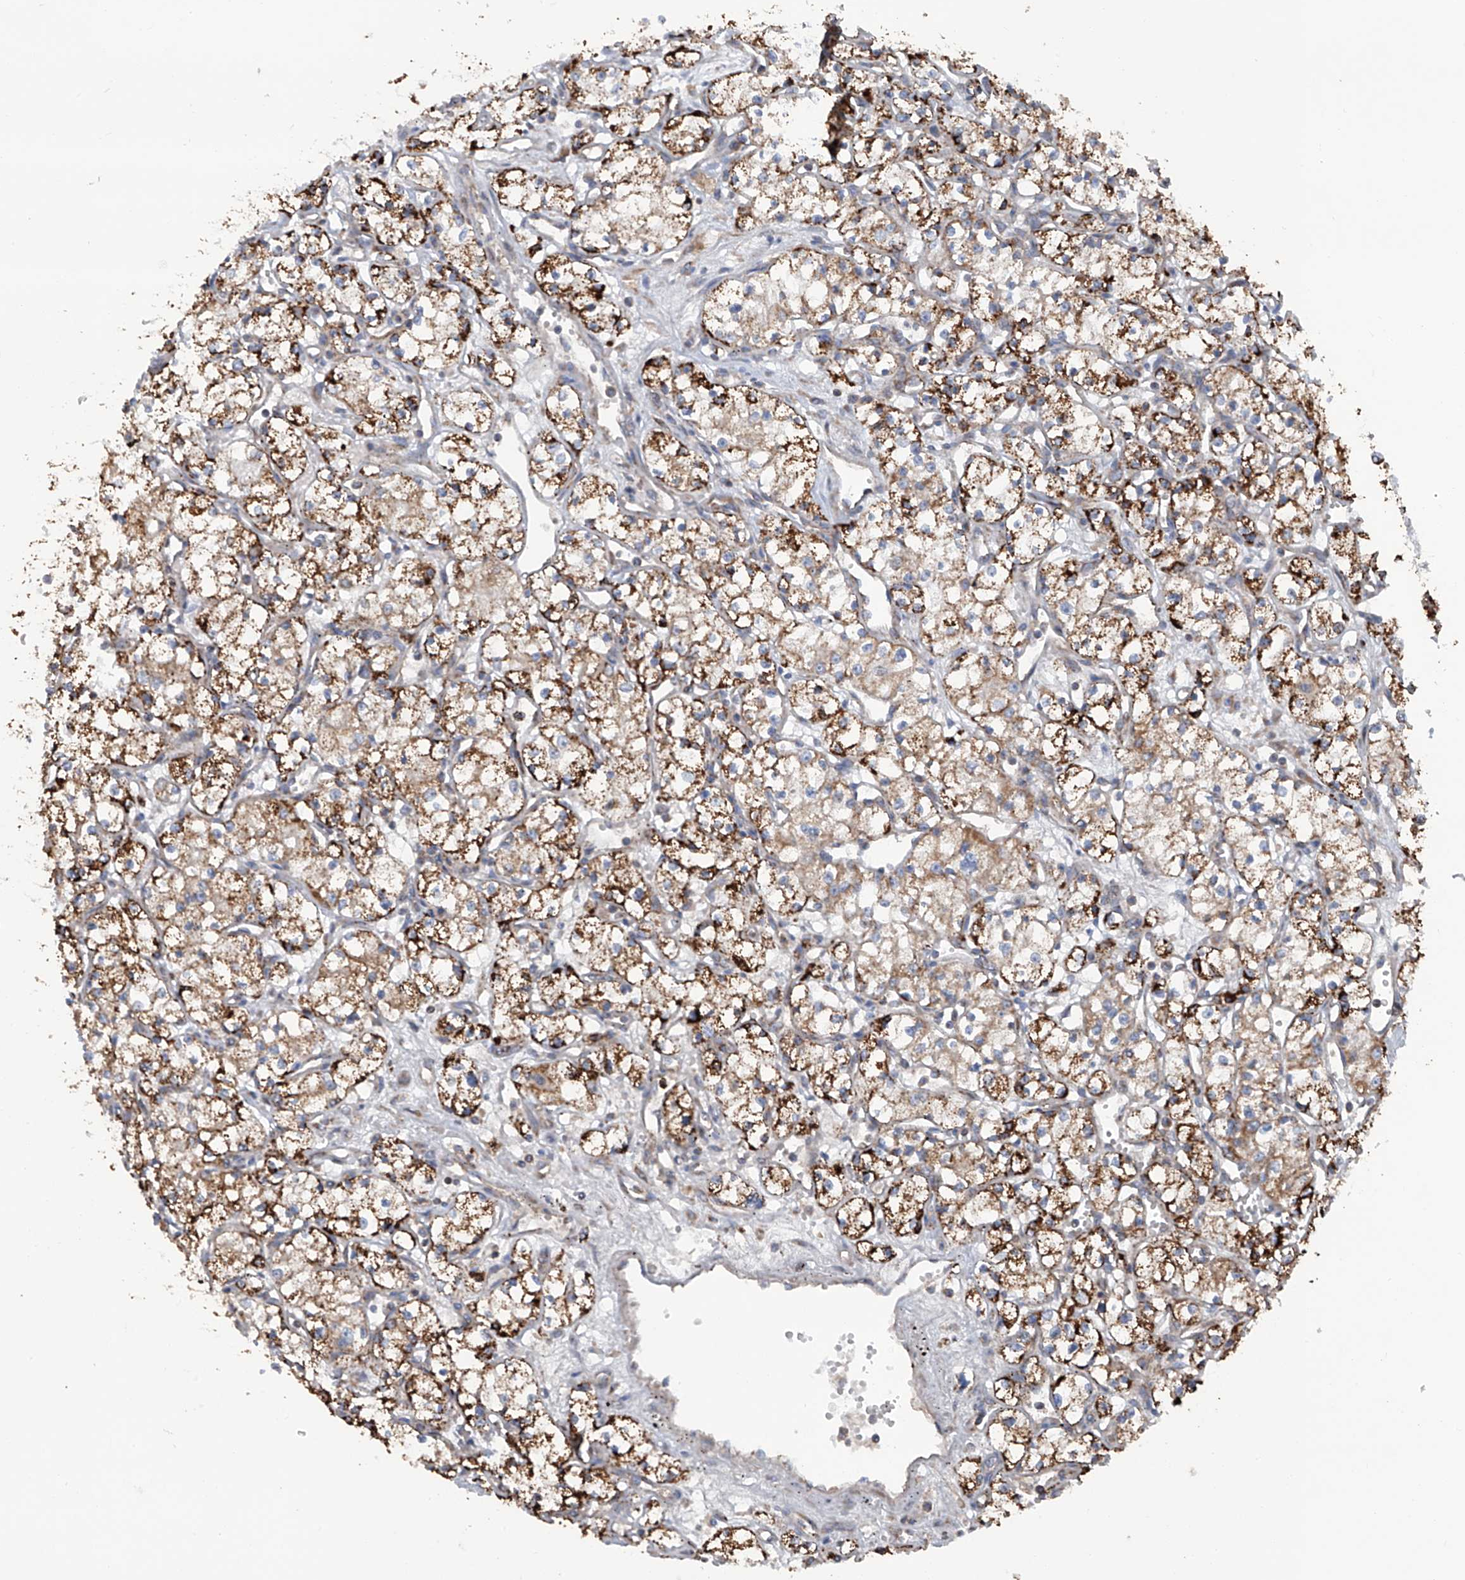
{"staining": {"intensity": "strong", "quantity": ">75%", "location": "cytoplasmic/membranous"}, "tissue": "renal cancer", "cell_type": "Tumor cells", "image_type": "cancer", "snomed": [{"axis": "morphology", "description": "Adenocarcinoma, NOS"}, {"axis": "topography", "description": "Kidney"}], "caption": "The photomicrograph exhibits staining of renal cancer, revealing strong cytoplasmic/membranous protein staining (brown color) within tumor cells.", "gene": "ASCC3", "patient": {"sex": "male", "age": 59}}